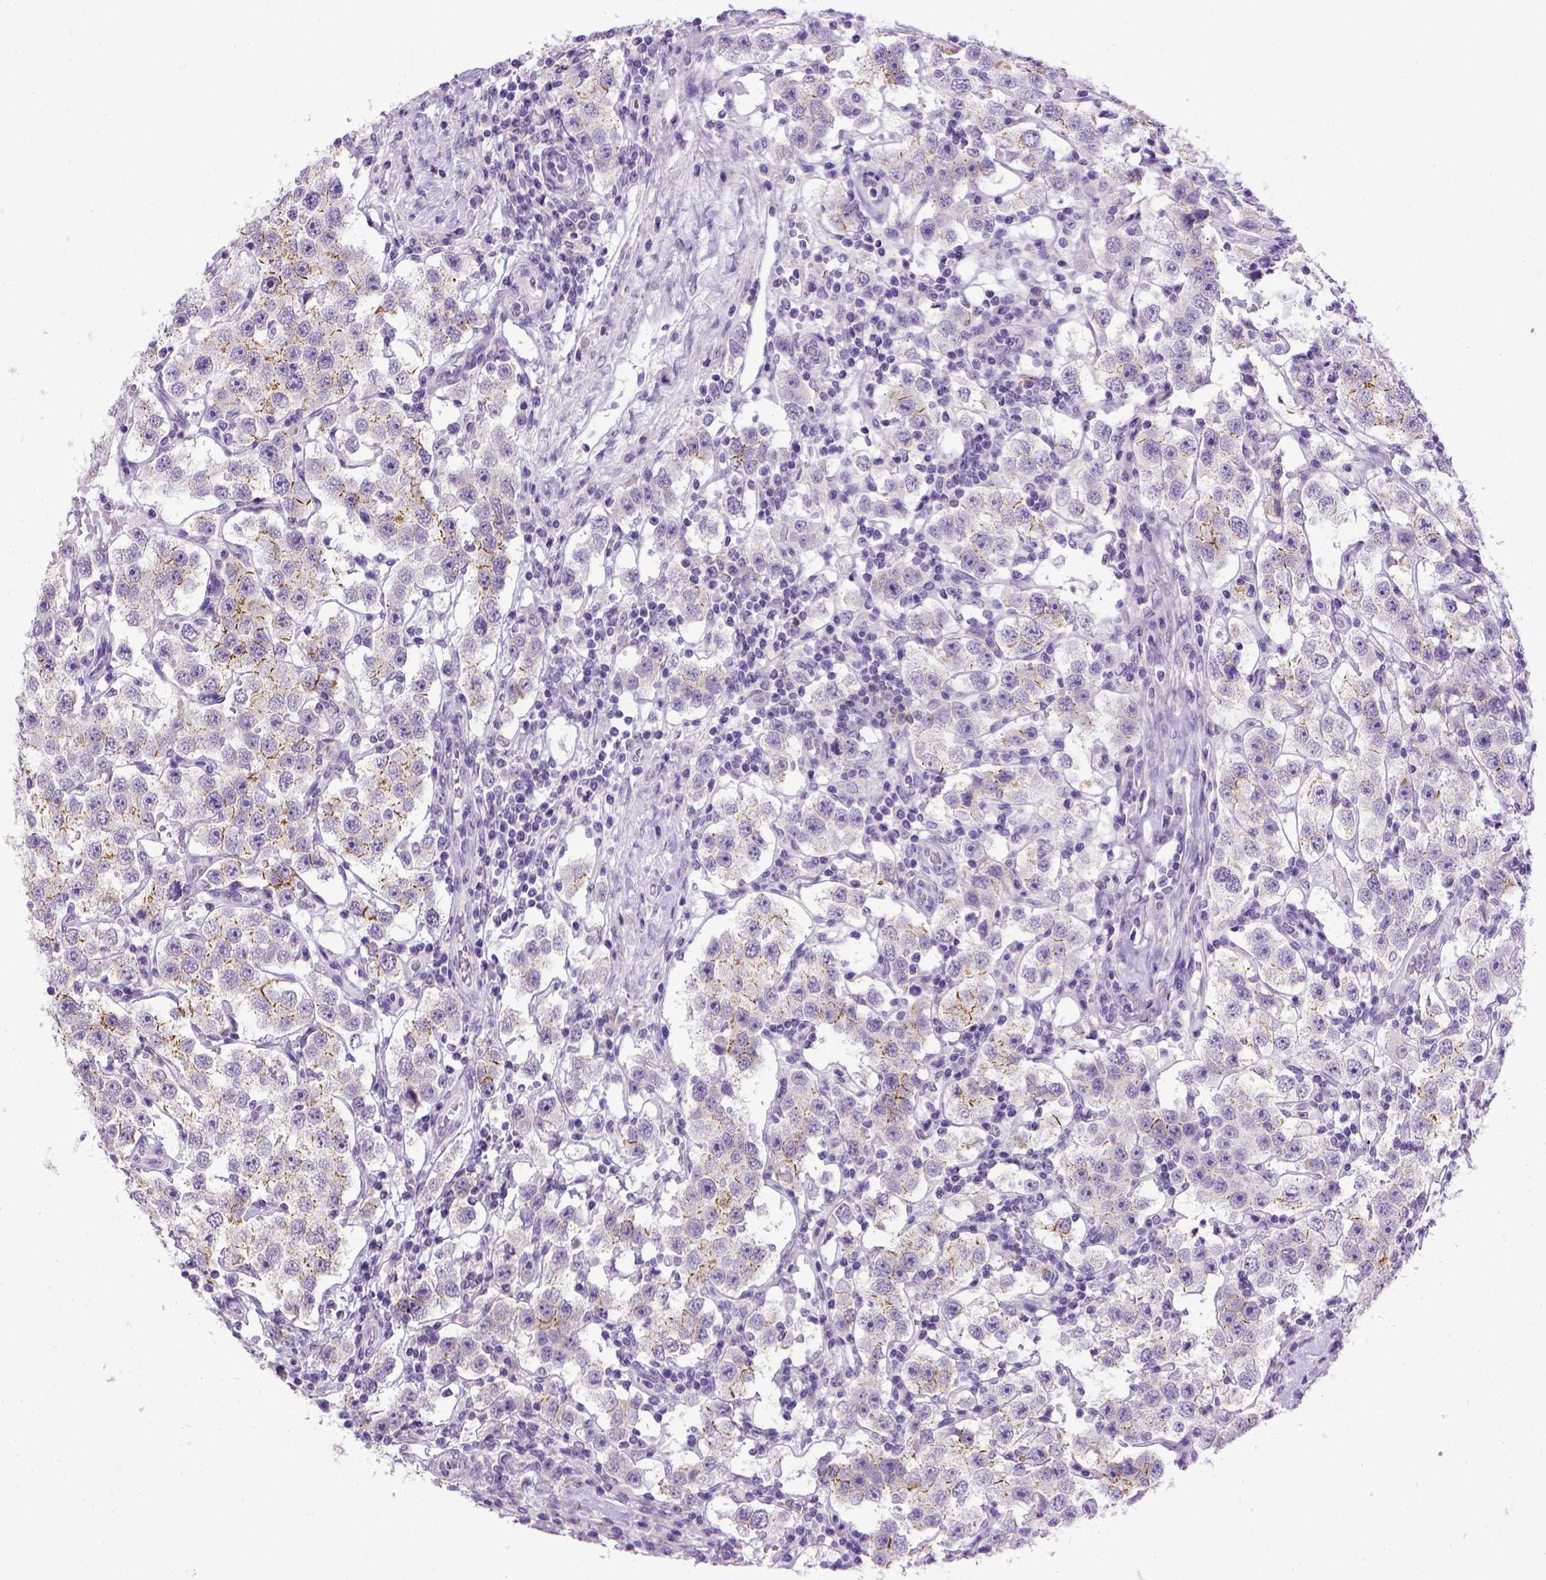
{"staining": {"intensity": "moderate", "quantity": "25%-75%", "location": "cytoplasmic/membranous"}, "tissue": "testis cancer", "cell_type": "Tumor cells", "image_type": "cancer", "snomed": [{"axis": "morphology", "description": "Seminoma, NOS"}, {"axis": "topography", "description": "Testis"}], "caption": "Moderate cytoplasmic/membranous protein positivity is present in about 25%-75% of tumor cells in testis seminoma.", "gene": "CDH1", "patient": {"sex": "male", "age": 37}}